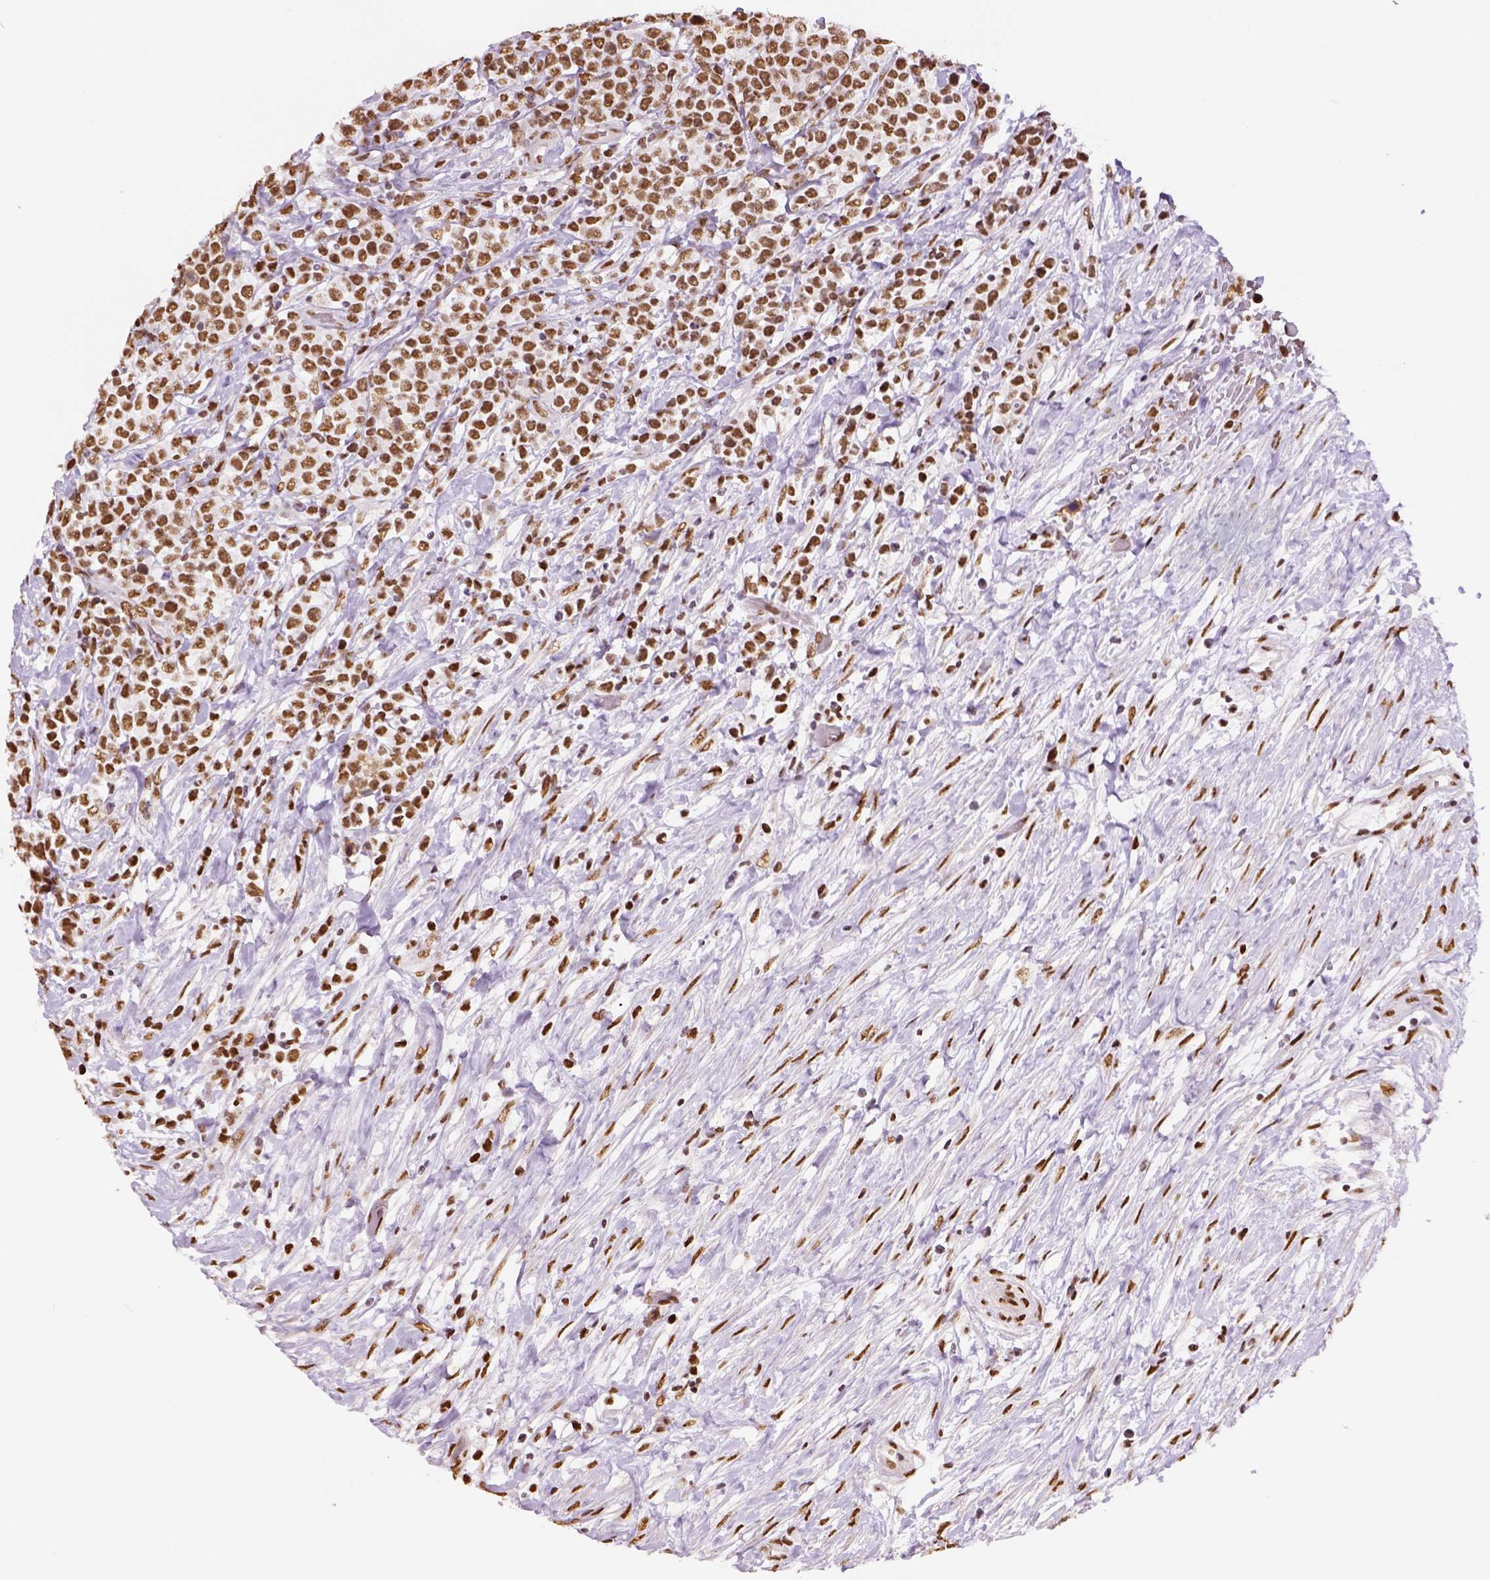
{"staining": {"intensity": "strong", "quantity": ">75%", "location": "nuclear"}, "tissue": "lymphoma", "cell_type": "Tumor cells", "image_type": "cancer", "snomed": [{"axis": "morphology", "description": "Malignant lymphoma, non-Hodgkin's type, High grade"}, {"axis": "topography", "description": "Soft tissue"}], "caption": "Strong nuclear positivity for a protein is identified in about >75% of tumor cells of lymphoma using immunohistochemistry.", "gene": "FANCE", "patient": {"sex": "female", "age": 56}}